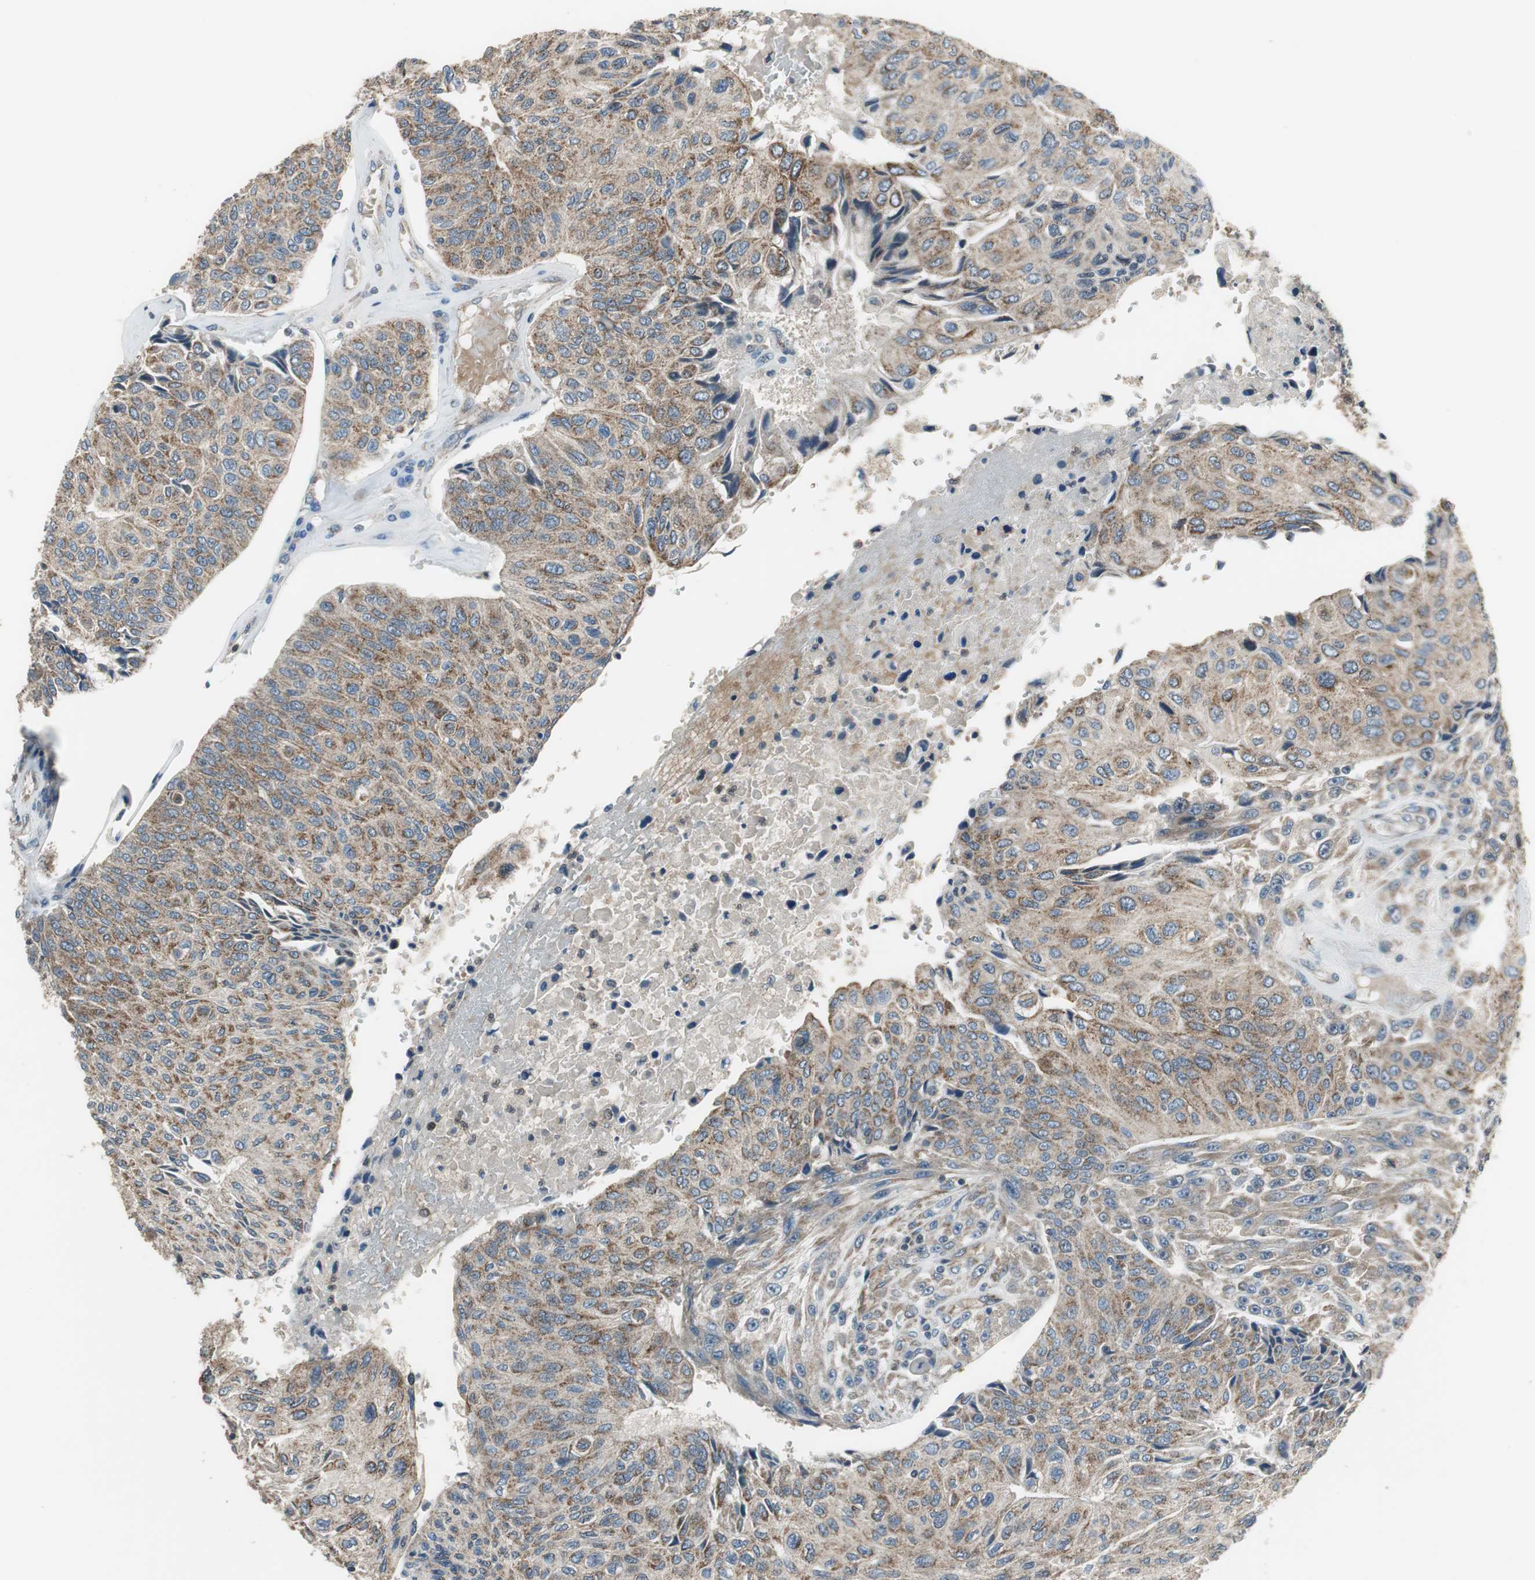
{"staining": {"intensity": "moderate", "quantity": ">75%", "location": "cytoplasmic/membranous"}, "tissue": "urothelial cancer", "cell_type": "Tumor cells", "image_type": "cancer", "snomed": [{"axis": "morphology", "description": "Urothelial carcinoma, High grade"}, {"axis": "topography", "description": "Urinary bladder"}], "caption": "Immunohistochemistry photomicrograph of urothelial cancer stained for a protein (brown), which exhibits medium levels of moderate cytoplasmic/membranous positivity in approximately >75% of tumor cells.", "gene": "PI4KB", "patient": {"sex": "male", "age": 66}}